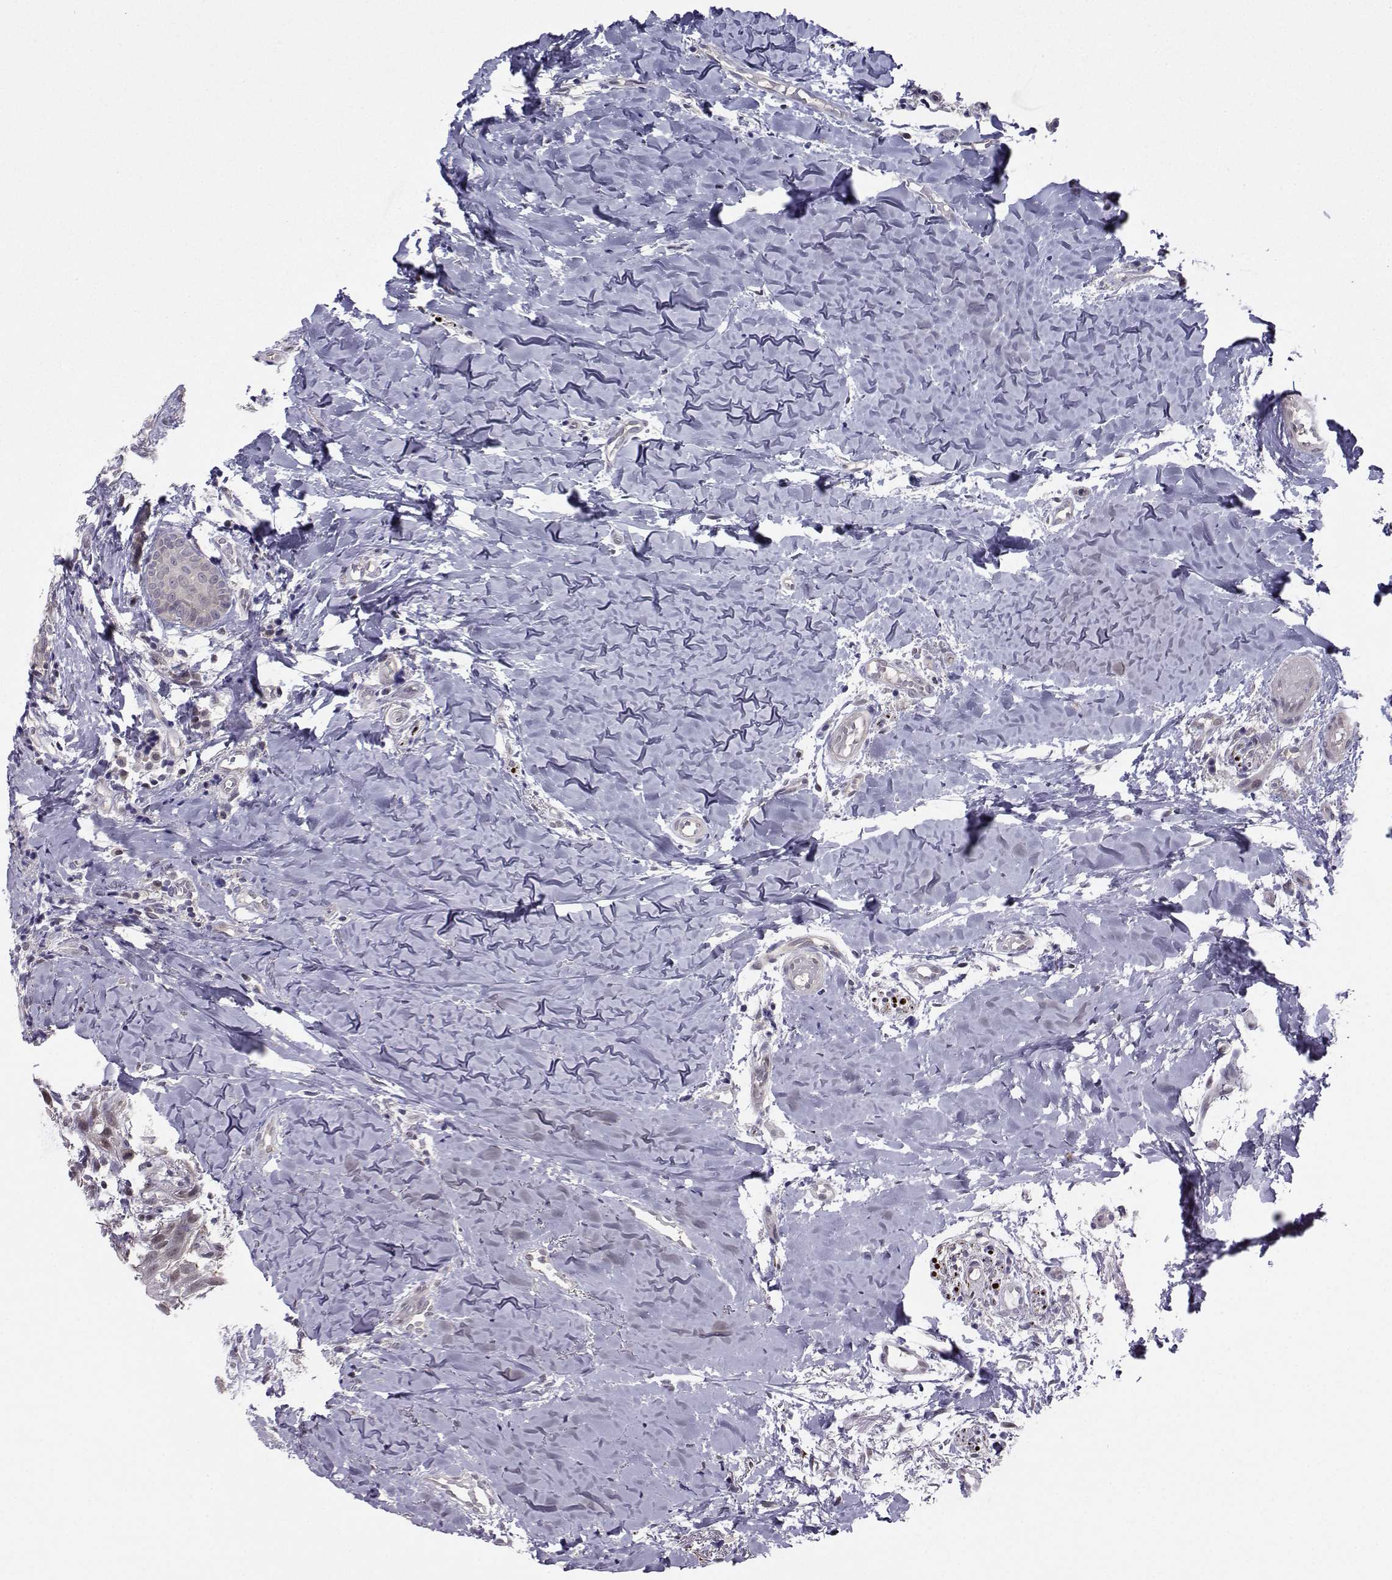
{"staining": {"intensity": "negative", "quantity": "none", "location": "none"}, "tissue": "head and neck cancer", "cell_type": "Tumor cells", "image_type": "cancer", "snomed": [{"axis": "morphology", "description": "Normal tissue, NOS"}, {"axis": "morphology", "description": "Squamous cell carcinoma, NOS"}, {"axis": "topography", "description": "Oral tissue"}, {"axis": "topography", "description": "Salivary gland"}, {"axis": "topography", "description": "Head-Neck"}], "caption": "An immunohistochemistry micrograph of head and neck squamous cell carcinoma is shown. There is no staining in tumor cells of head and neck squamous cell carcinoma.", "gene": "PKP2", "patient": {"sex": "female", "age": 62}}